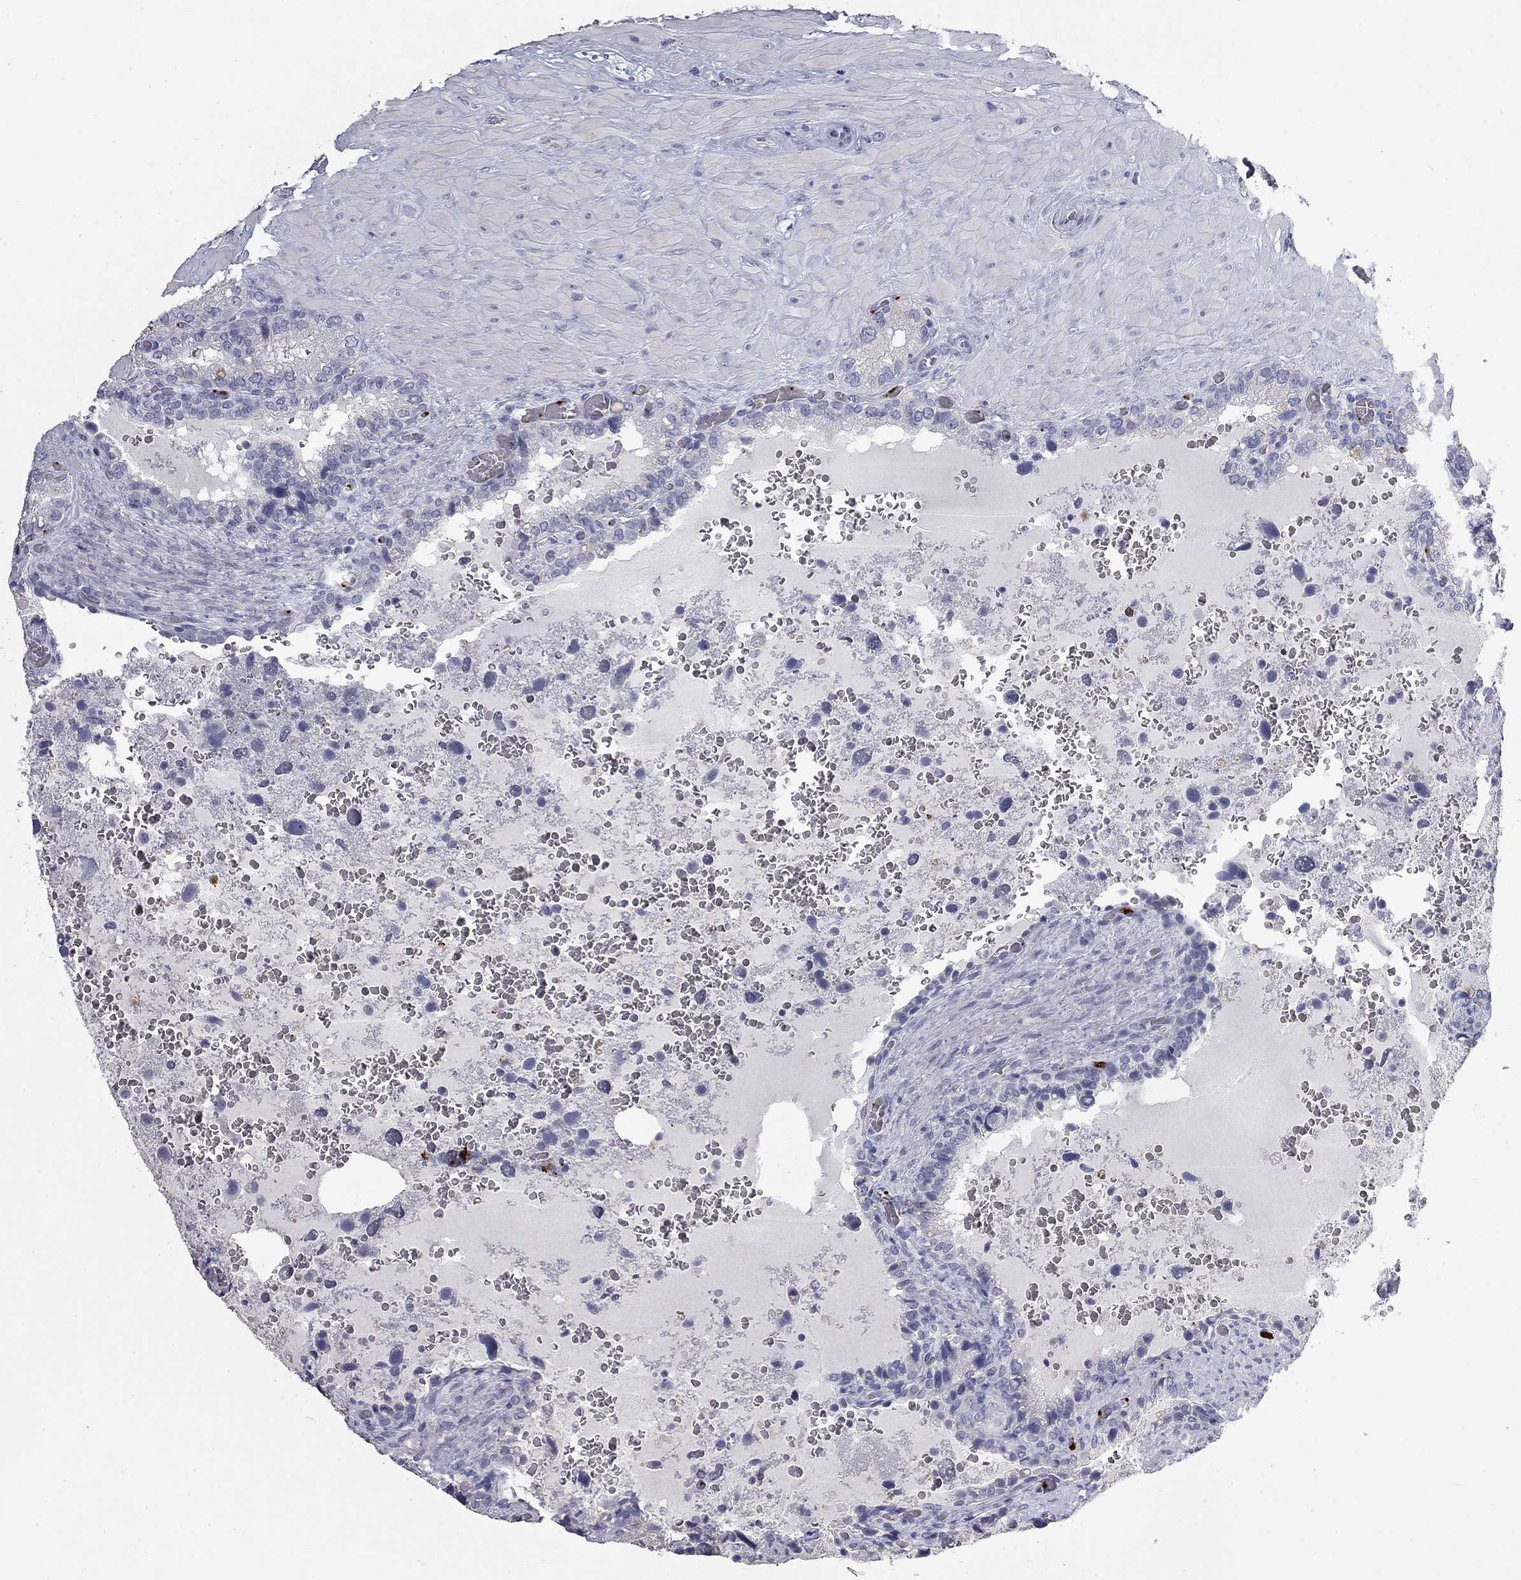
{"staining": {"intensity": "negative", "quantity": "none", "location": "none"}, "tissue": "prostate cancer", "cell_type": "Tumor cells", "image_type": "cancer", "snomed": [{"axis": "morphology", "description": "Adenocarcinoma, NOS"}, {"axis": "topography", "description": "Prostate and seminal vesicle, NOS"}], "caption": "Immunohistochemistry (IHC) histopathology image of human prostate cancer stained for a protein (brown), which exhibits no expression in tumor cells.", "gene": "PLEK", "patient": {"sex": "male", "age": 62}}